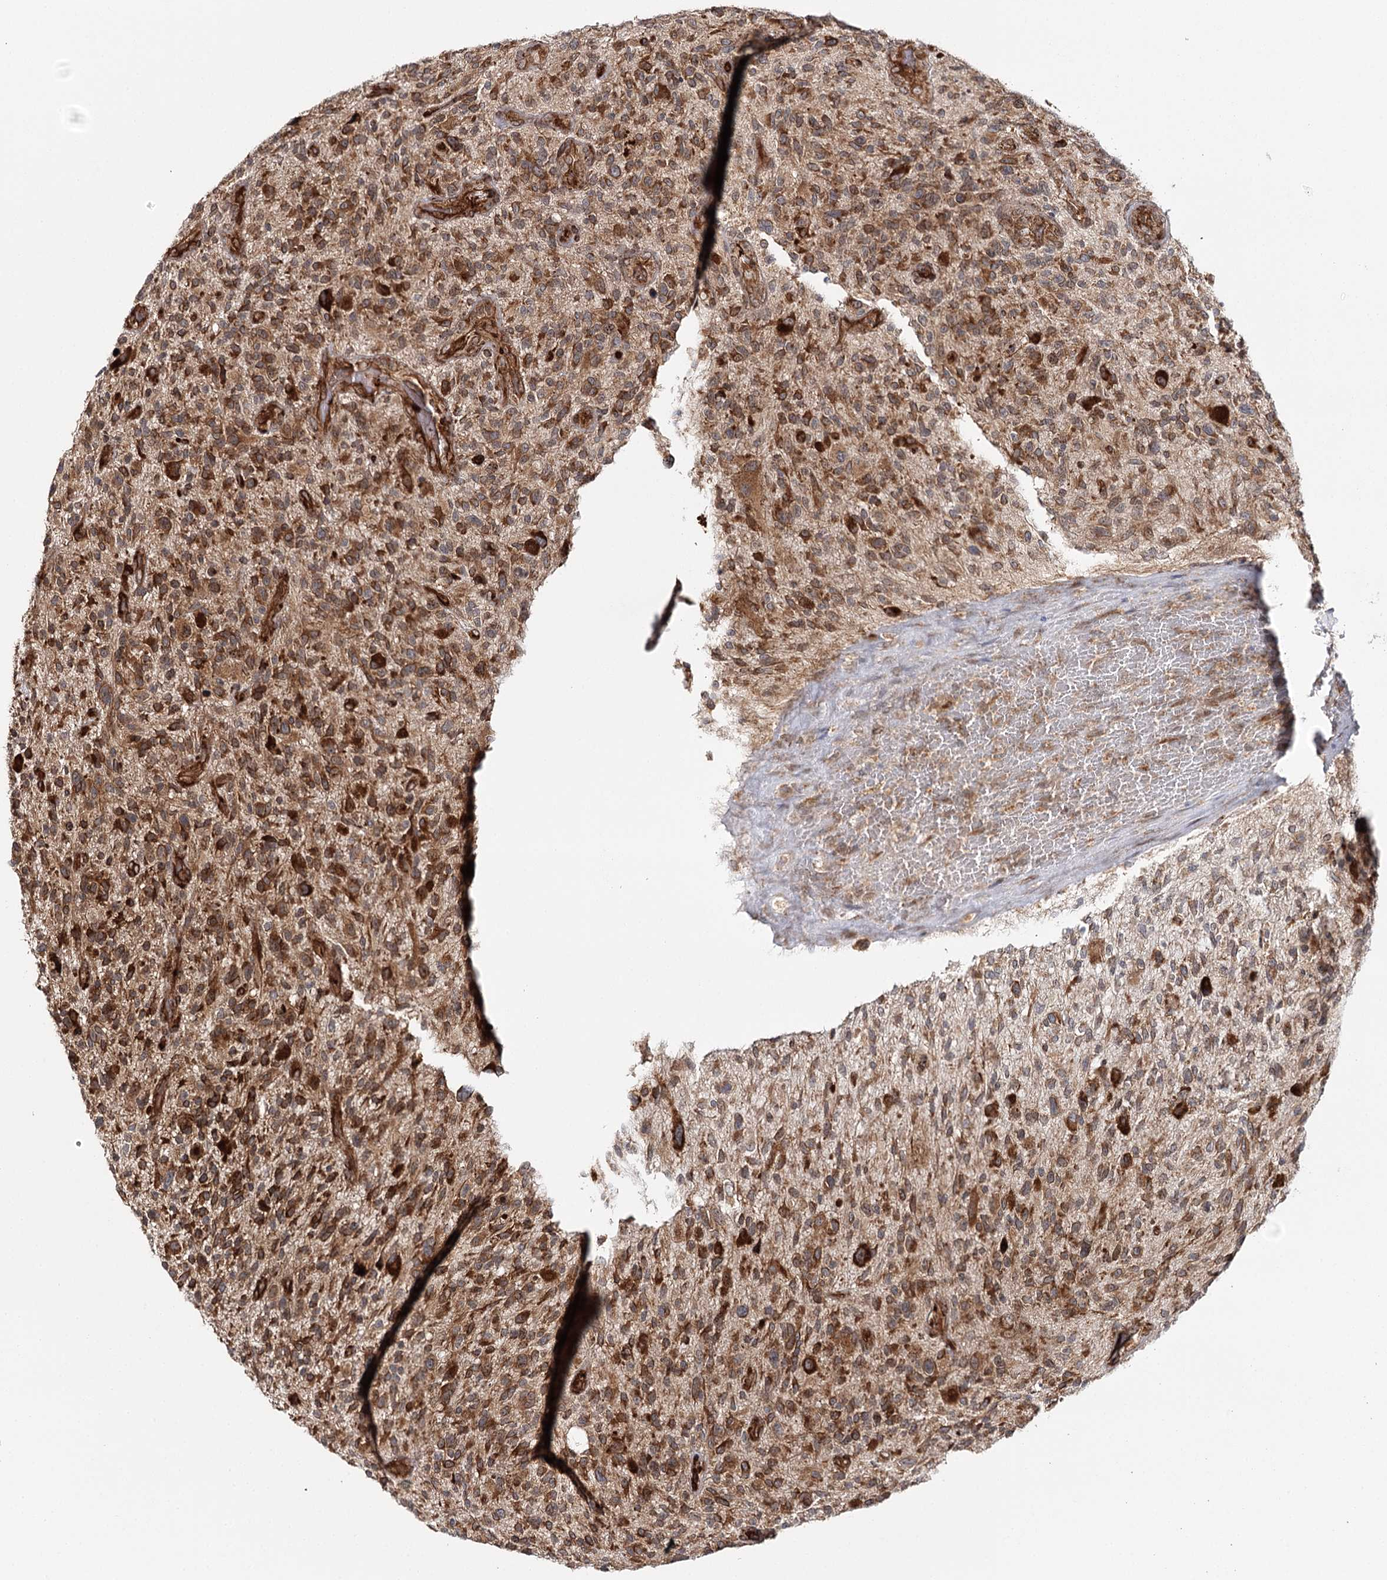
{"staining": {"intensity": "moderate", "quantity": ">75%", "location": "cytoplasmic/membranous"}, "tissue": "glioma", "cell_type": "Tumor cells", "image_type": "cancer", "snomed": [{"axis": "morphology", "description": "Glioma, malignant, High grade"}, {"axis": "topography", "description": "Brain"}], "caption": "High-power microscopy captured an IHC image of glioma, revealing moderate cytoplasmic/membranous staining in about >75% of tumor cells.", "gene": "MKNK1", "patient": {"sex": "male", "age": 47}}